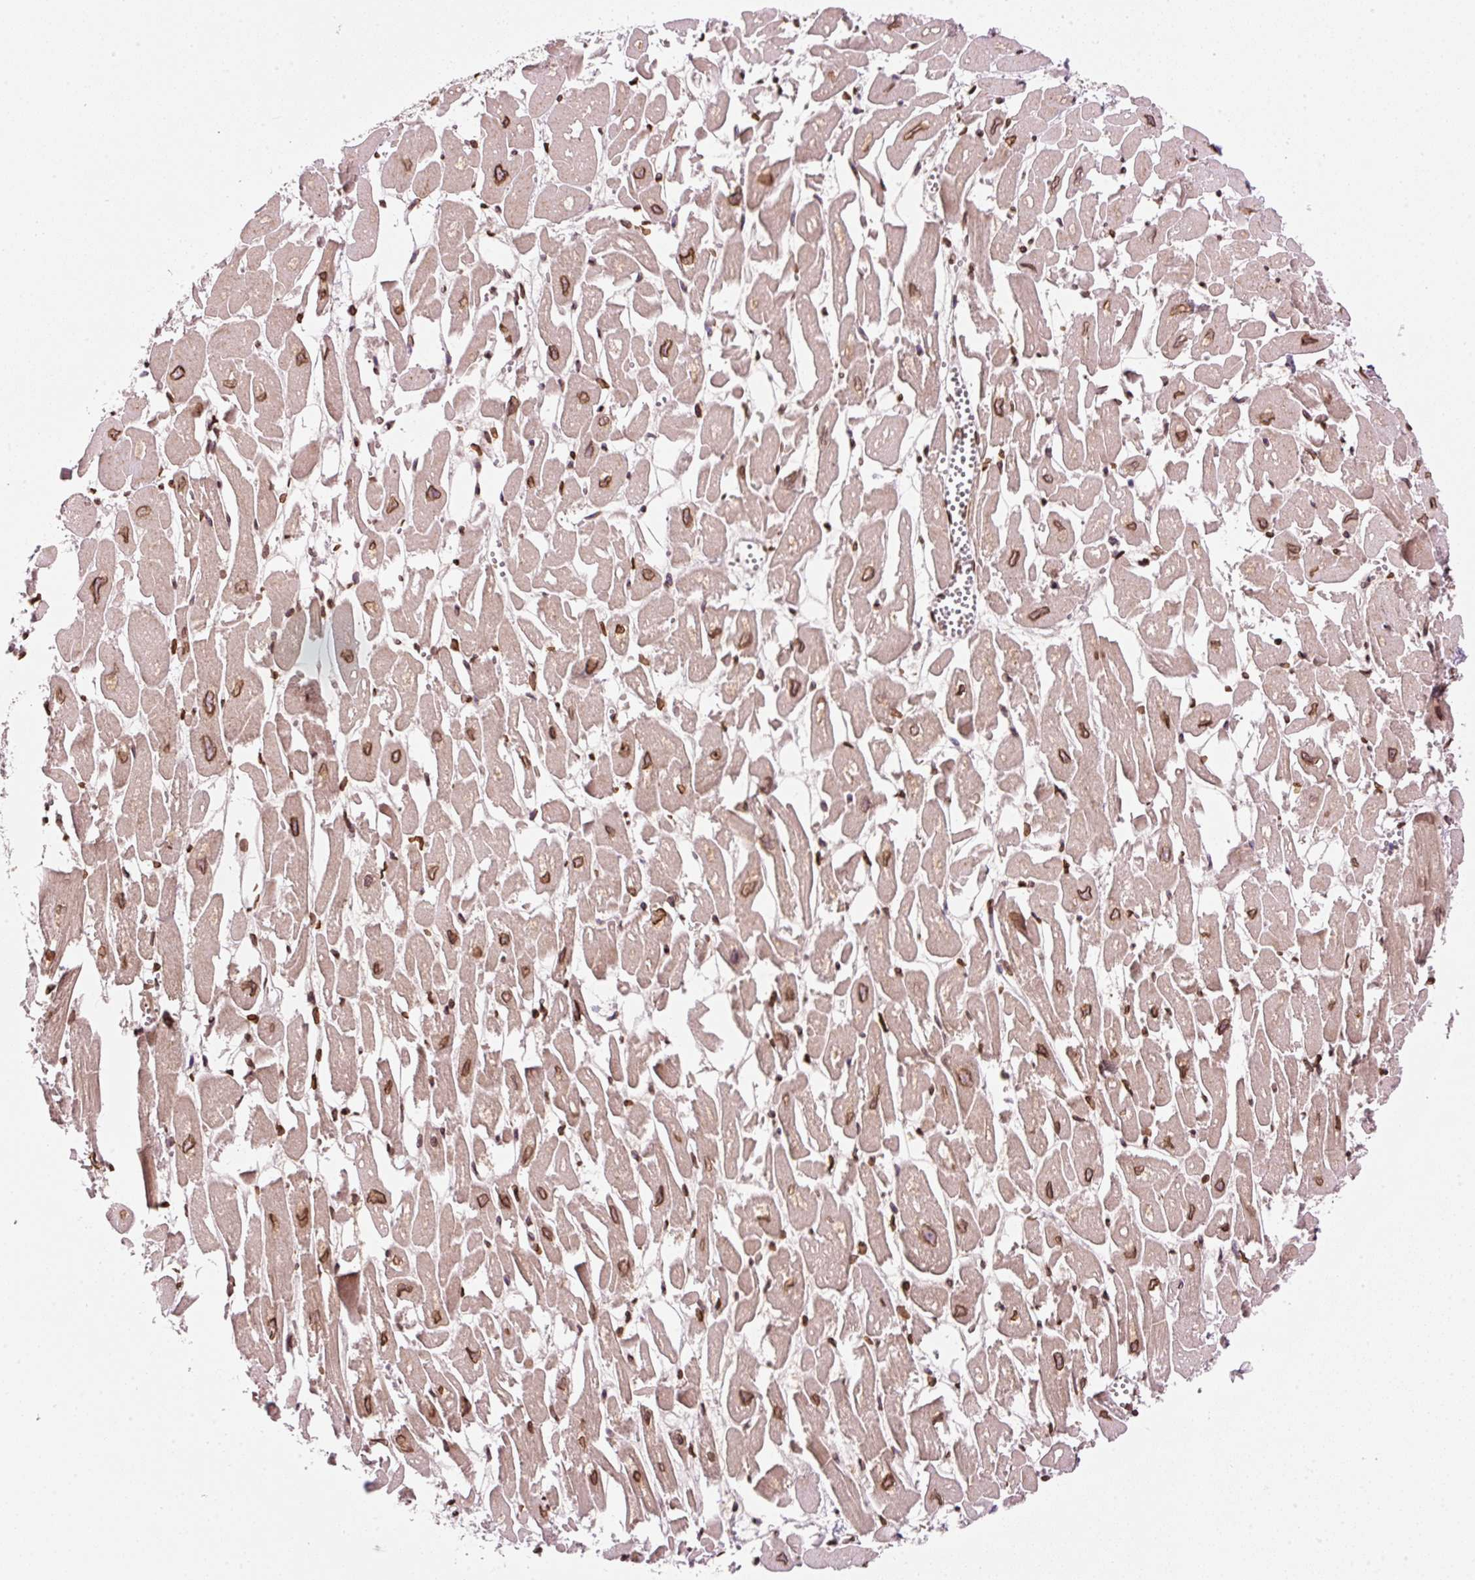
{"staining": {"intensity": "moderate", "quantity": ">75%", "location": "cytoplasmic/membranous,nuclear"}, "tissue": "heart muscle", "cell_type": "Cardiomyocytes", "image_type": "normal", "snomed": [{"axis": "morphology", "description": "Normal tissue, NOS"}, {"axis": "topography", "description": "Heart"}], "caption": "IHC staining of unremarkable heart muscle, which exhibits medium levels of moderate cytoplasmic/membranous,nuclear expression in approximately >75% of cardiomyocytes indicating moderate cytoplasmic/membranous,nuclear protein staining. The staining was performed using DAB (brown) for protein detection and nuclei were counterstained in hematoxylin (blue).", "gene": "ZNF224", "patient": {"sex": "male", "age": 54}}